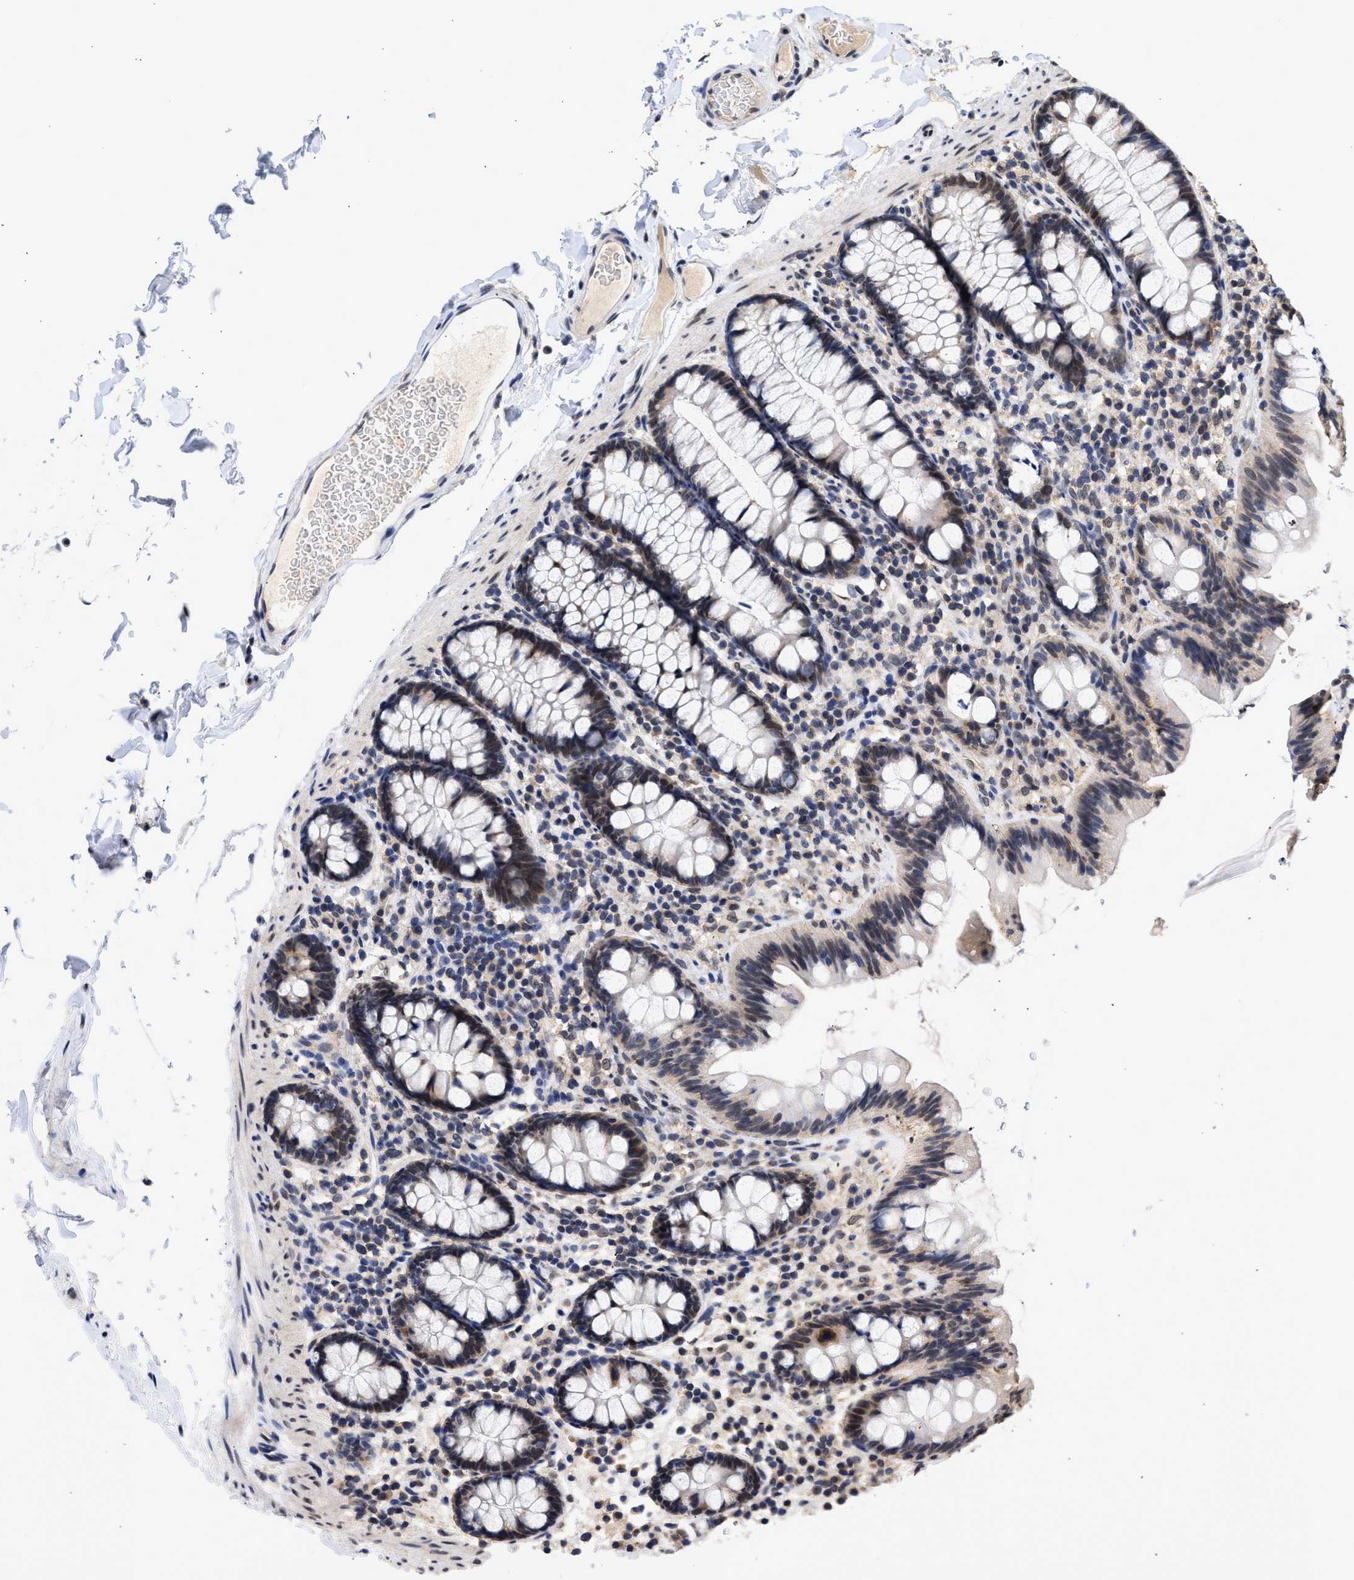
{"staining": {"intensity": "weak", "quantity": "25%-75%", "location": "cytoplasmic/membranous"}, "tissue": "colon", "cell_type": "Endothelial cells", "image_type": "normal", "snomed": [{"axis": "morphology", "description": "Normal tissue, NOS"}, {"axis": "topography", "description": "Colon"}], "caption": "Colon stained for a protein (brown) exhibits weak cytoplasmic/membranous positive positivity in about 25%-75% of endothelial cells.", "gene": "NUP35", "patient": {"sex": "female", "age": 80}}